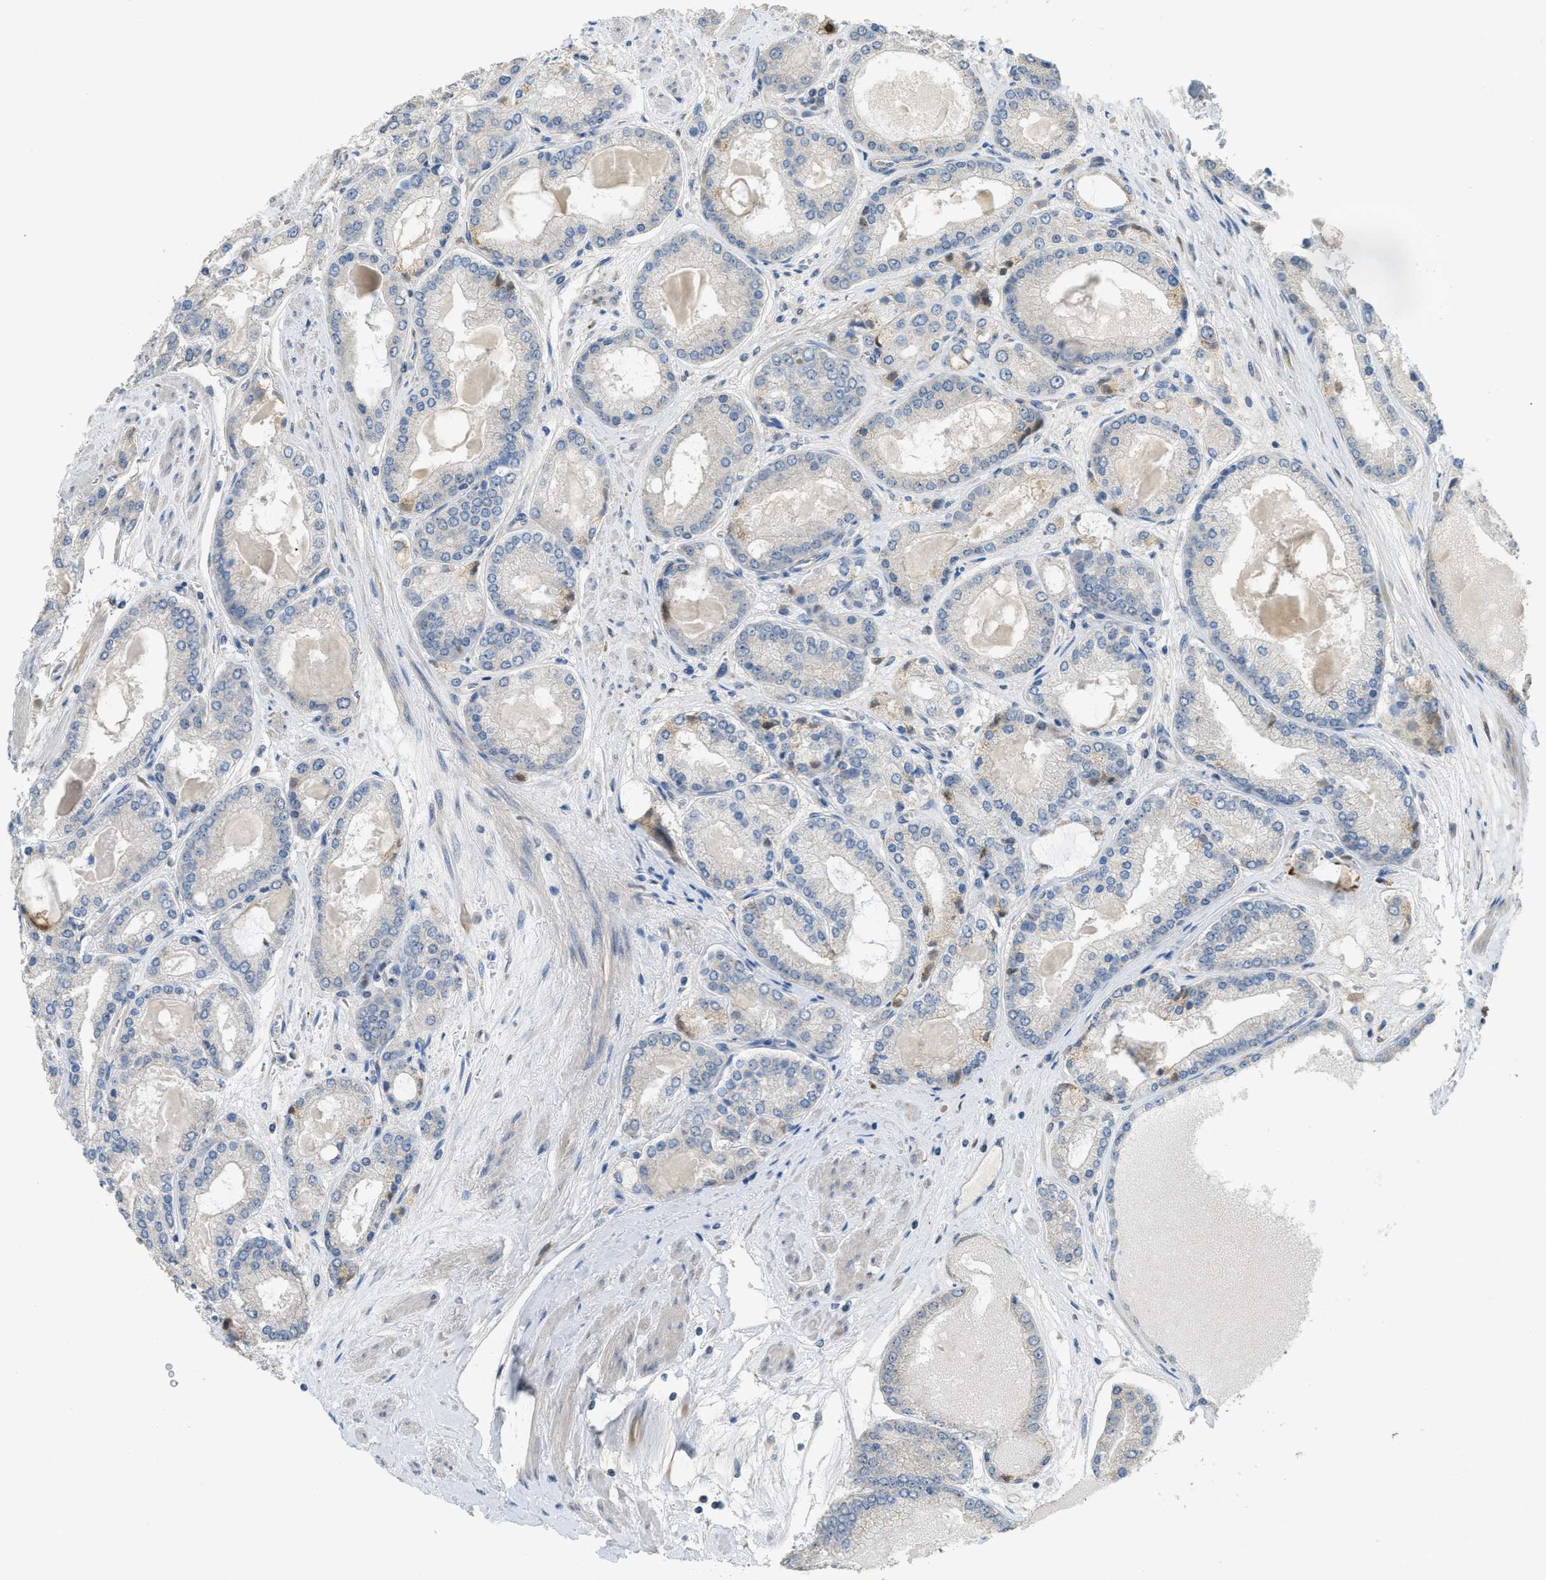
{"staining": {"intensity": "negative", "quantity": "none", "location": "none"}, "tissue": "prostate cancer", "cell_type": "Tumor cells", "image_type": "cancer", "snomed": [{"axis": "morphology", "description": "Adenocarcinoma, High grade"}, {"axis": "topography", "description": "Prostate"}], "caption": "Immunohistochemical staining of human prostate high-grade adenocarcinoma displays no significant expression in tumor cells. (DAB (3,3'-diaminobenzidine) IHC with hematoxylin counter stain).", "gene": "IGF2BP2", "patient": {"sex": "male", "age": 59}}